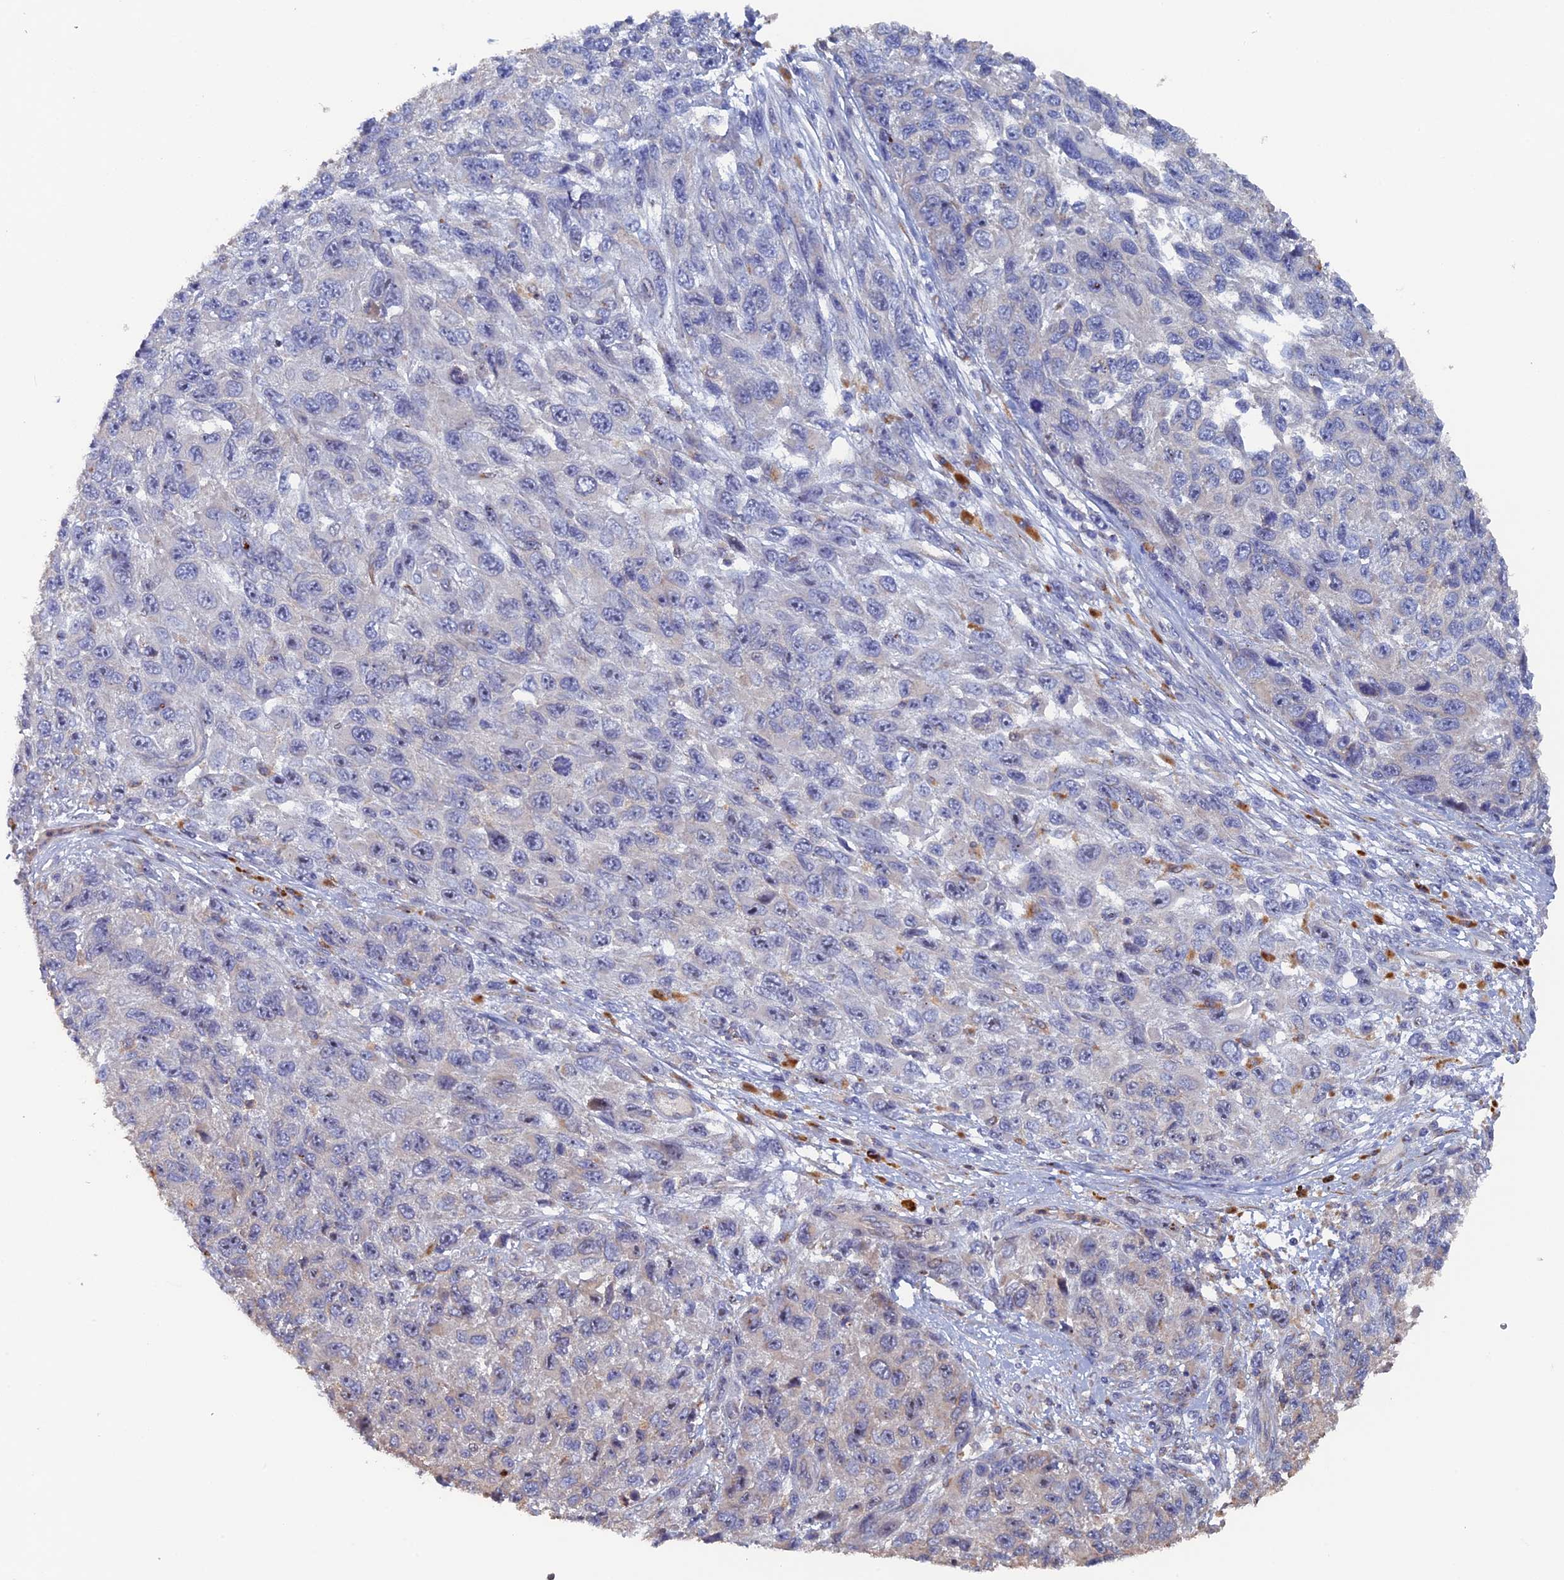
{"staining": {"intensity": "negative", "quantity": "none", "location": "none"}, "tissue": "melanoma", "cell_type": "Tumor cells", "image_type": "cancer", "snomed": [{"axis": "morphology", "description": "Normal tissue, NOS"}, {"axis": "morphology", "description": "Malignant melanoma, NOS"}, {"axis": "topography", "description": "Skin"}], "caption": "The micrograph shows no significant expression in tumor cells of malignant melanoma.", "gene": "VPS37C", "patient": {"sex": "female", "age": 96}}